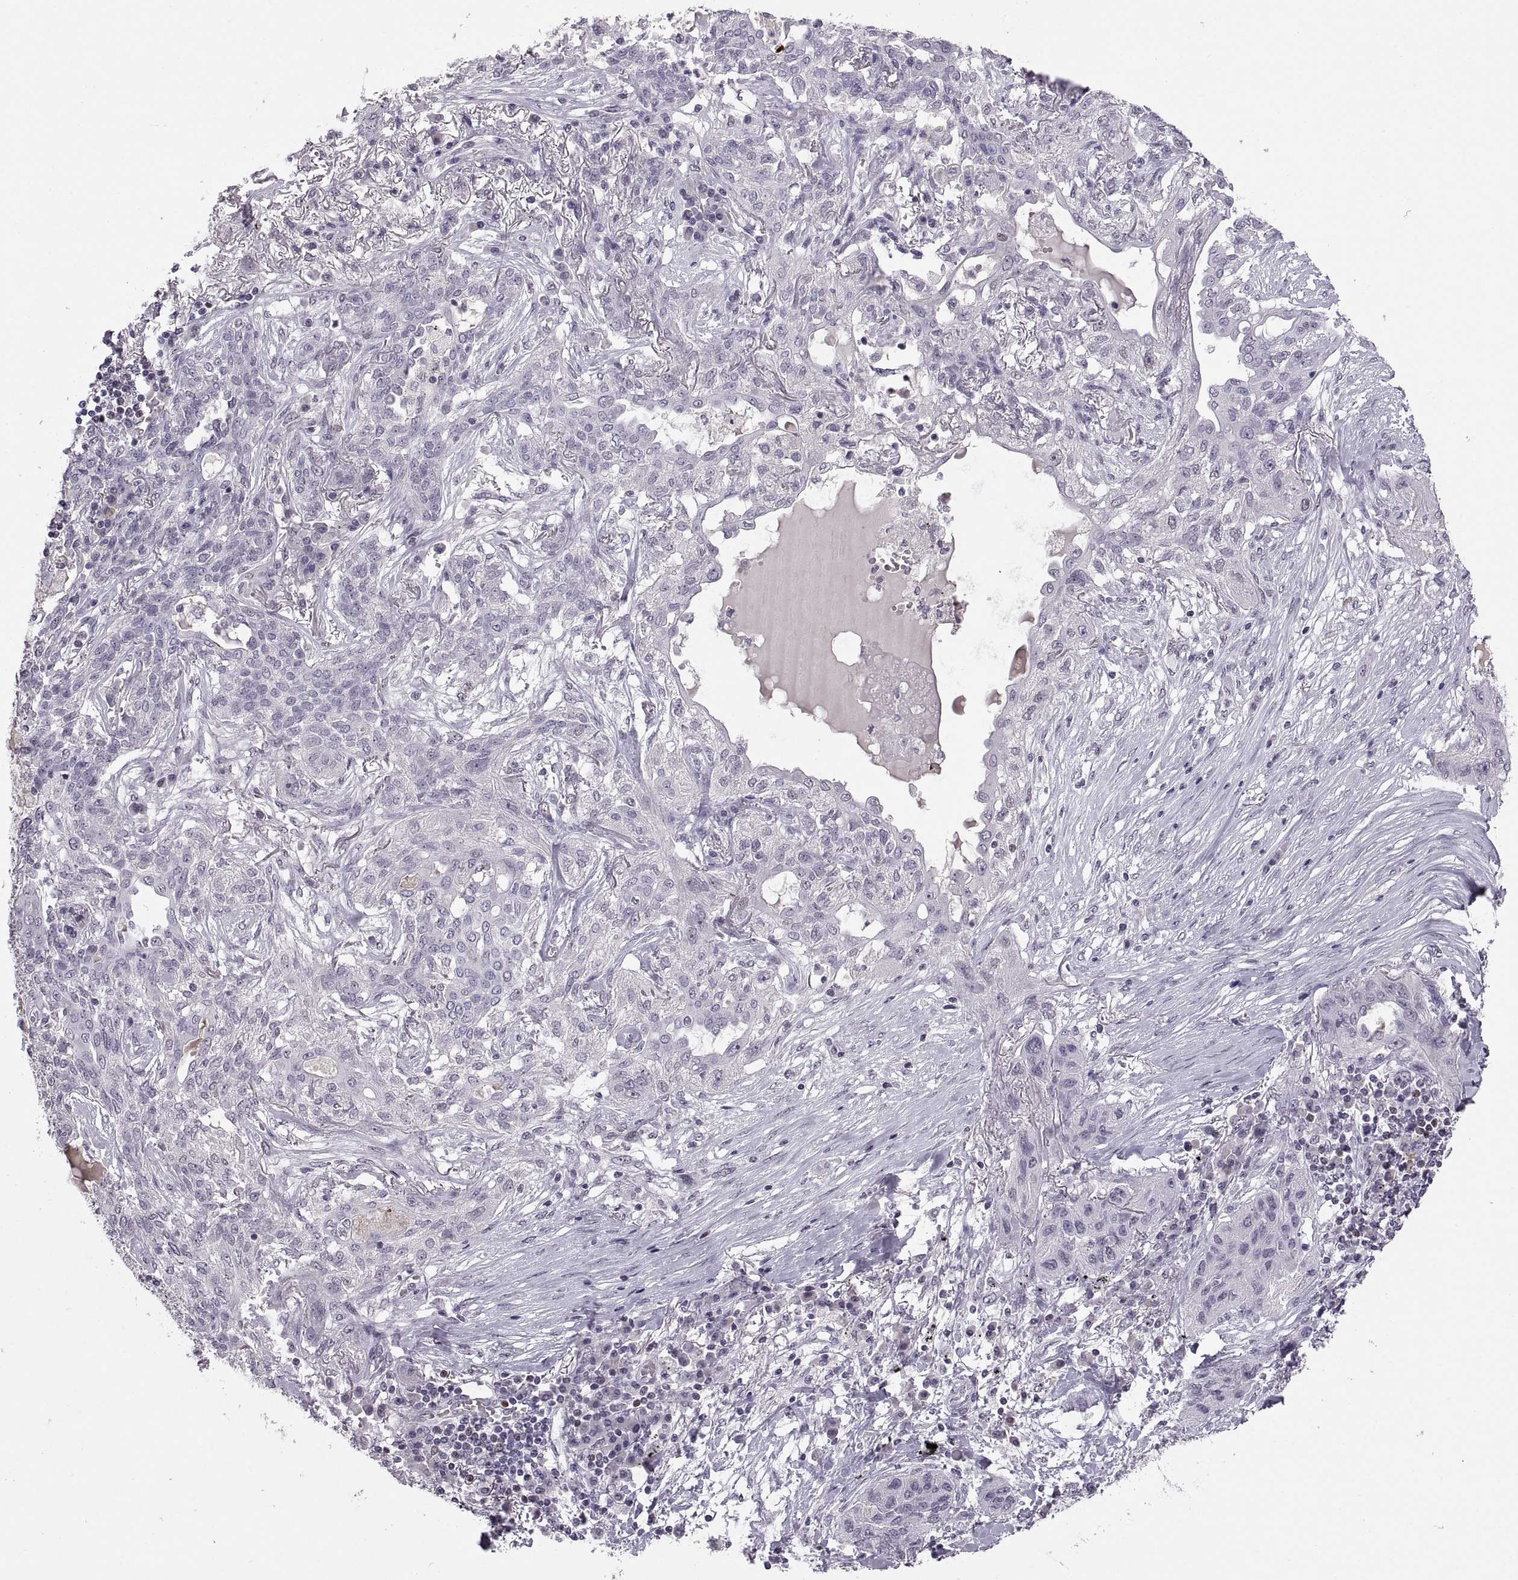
{"staining": {"intensity": "negative", "quantity": "none", "location": "none"}, "tissue": "lung cancer", "cell_type": "Tumor cells", "image_type": "cancer", "snomed": [{"axis": "morphology", "description": "Squamous cell carcinoma, NOS"}, {"axis": "topography", "description": "Lung"}], "caption": "Immunohistochemistry (IHC) histopathology image of lung squamous cell carcinoma stained for a protein (brown), which displays no expression in tumor cells.", "gene": "NEK2", "patient": {"sex": "female", "age": 70}}